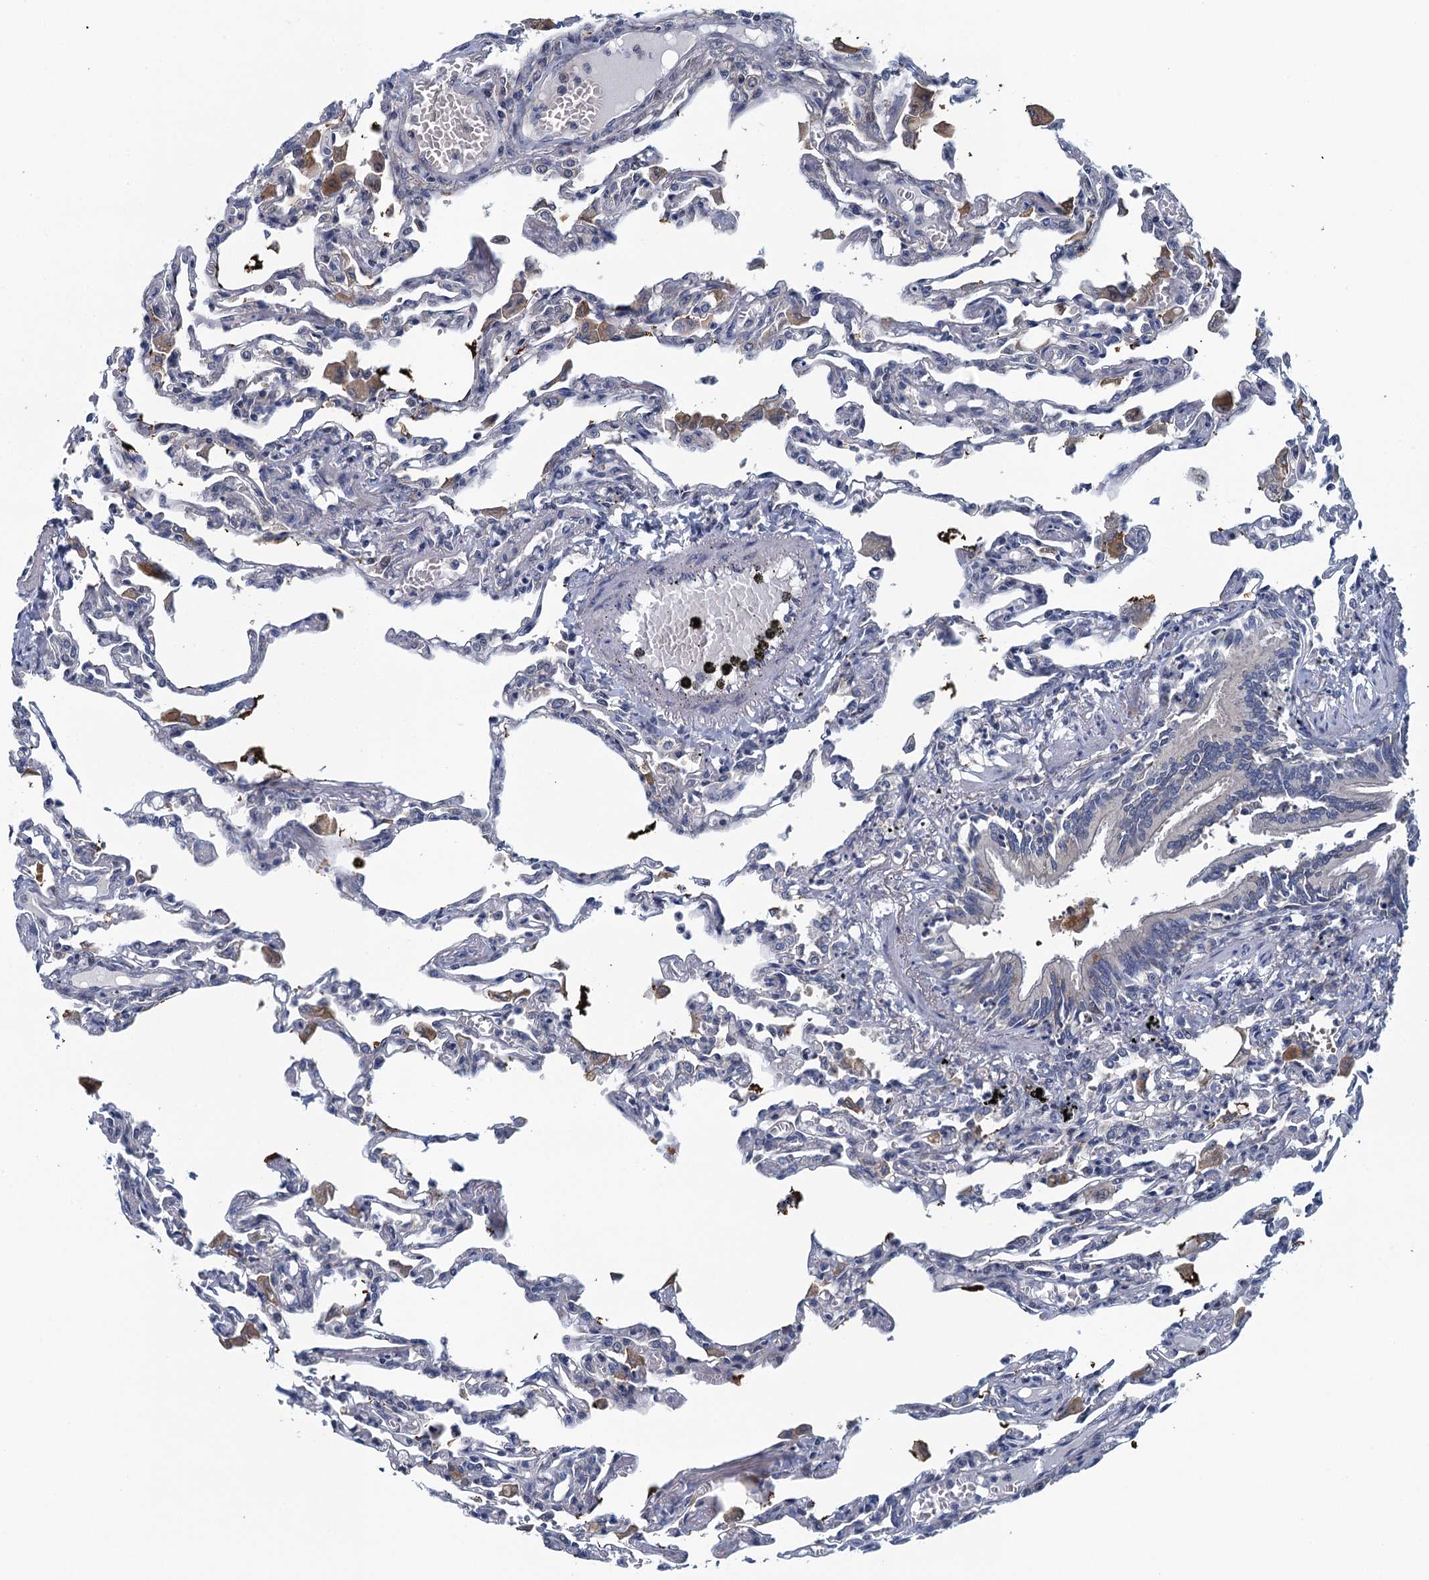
{"staining": {"intensity": "negative", "quantity": "none", "location": "none"}, "tissue": "lung", "cell_type": "Alveolar cells", "image_type": "normal", "snomed": [{"axis": "morphology", "description": "Normal tissue, NOS"}, {"axis": "topography", "description": "Bronchus"}, {"axis": "topography", "description": "Lung"}], "caption": "This is a photomicrograph of immunohistochemistry (IHC) staining of normal lung, which shows no expression in alveolar cells.", "gene": "NCKAP1L", "patient": {"sex": "female", "age": 49}}